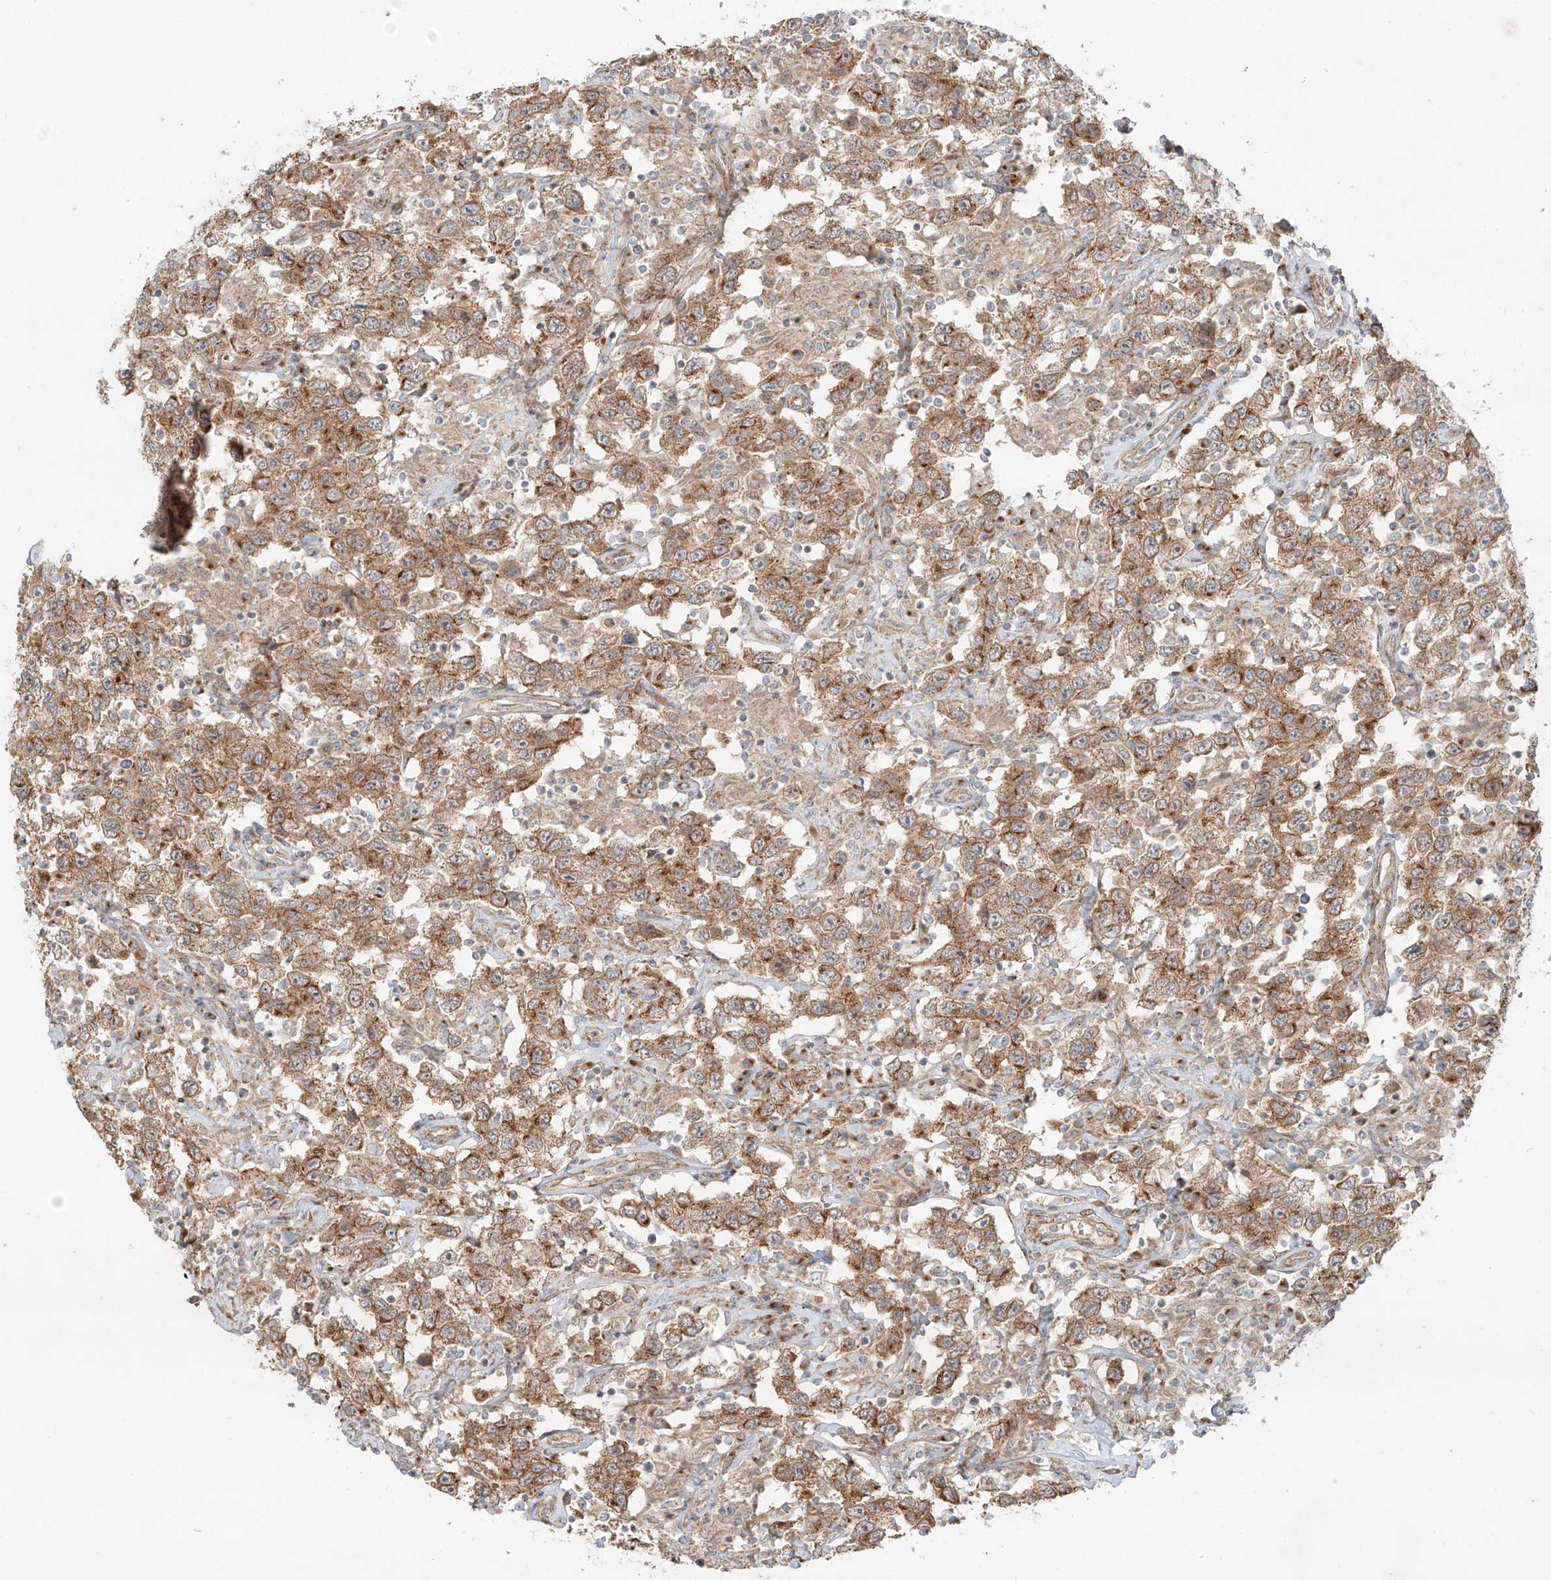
{"staining": {"intensity": "moderate", "quantity": ">75%", "location": "cytoplasmic/membranous"}, "tissue": "testis cancer", "cell_type": "Tumor cells", "image_type": "cancer", "snomed": [{"axis": "morphology", "description": "Seminoma, NOS"}, {"axis": "topography", "description": "Testis"}], "caption": "Brown immunohistochemical staining in human testis cancer reveals moderate cytoplasmic/membranous staining in about >75% of tumor cells.", "gene": "ZNF287", "patient": {"sex": "male", "age": 41}}